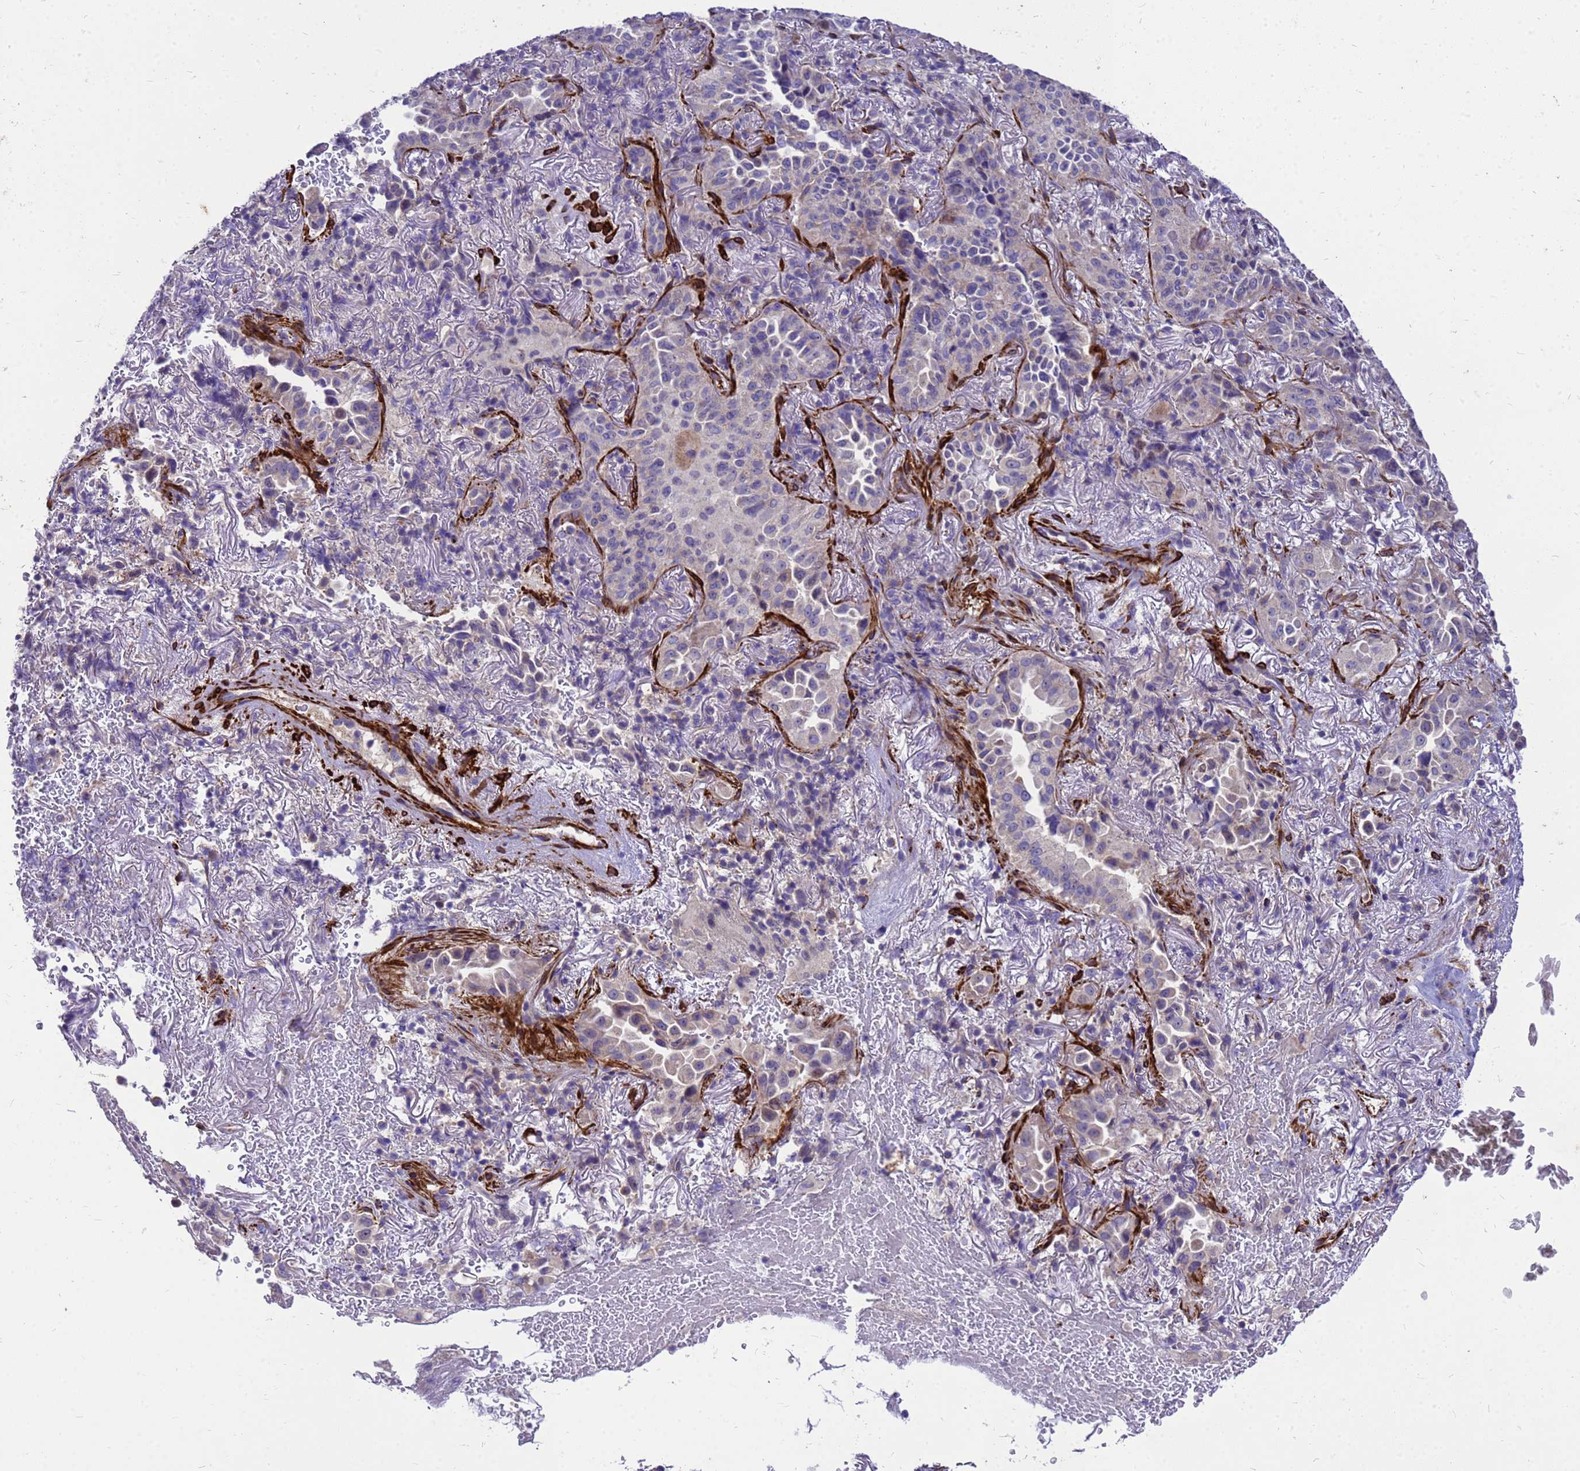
{"staining": {"intensity": "negative", "quantity": "none", "location": "none"}, "tissue": "lung cancer", "cell_type": "Tumor cells", "image_type": "cancer", "snomed": [{"axis": "morphology", "description": "Adenocarcinoma, NOS"}, {"axis": "topography", "description": "Lung"}], "caption": "The image reveals no staining of tumor cells in adenocarcinoma (lung).", "gene": "POP7", "patient": {"sex": "female", "age": 69}}